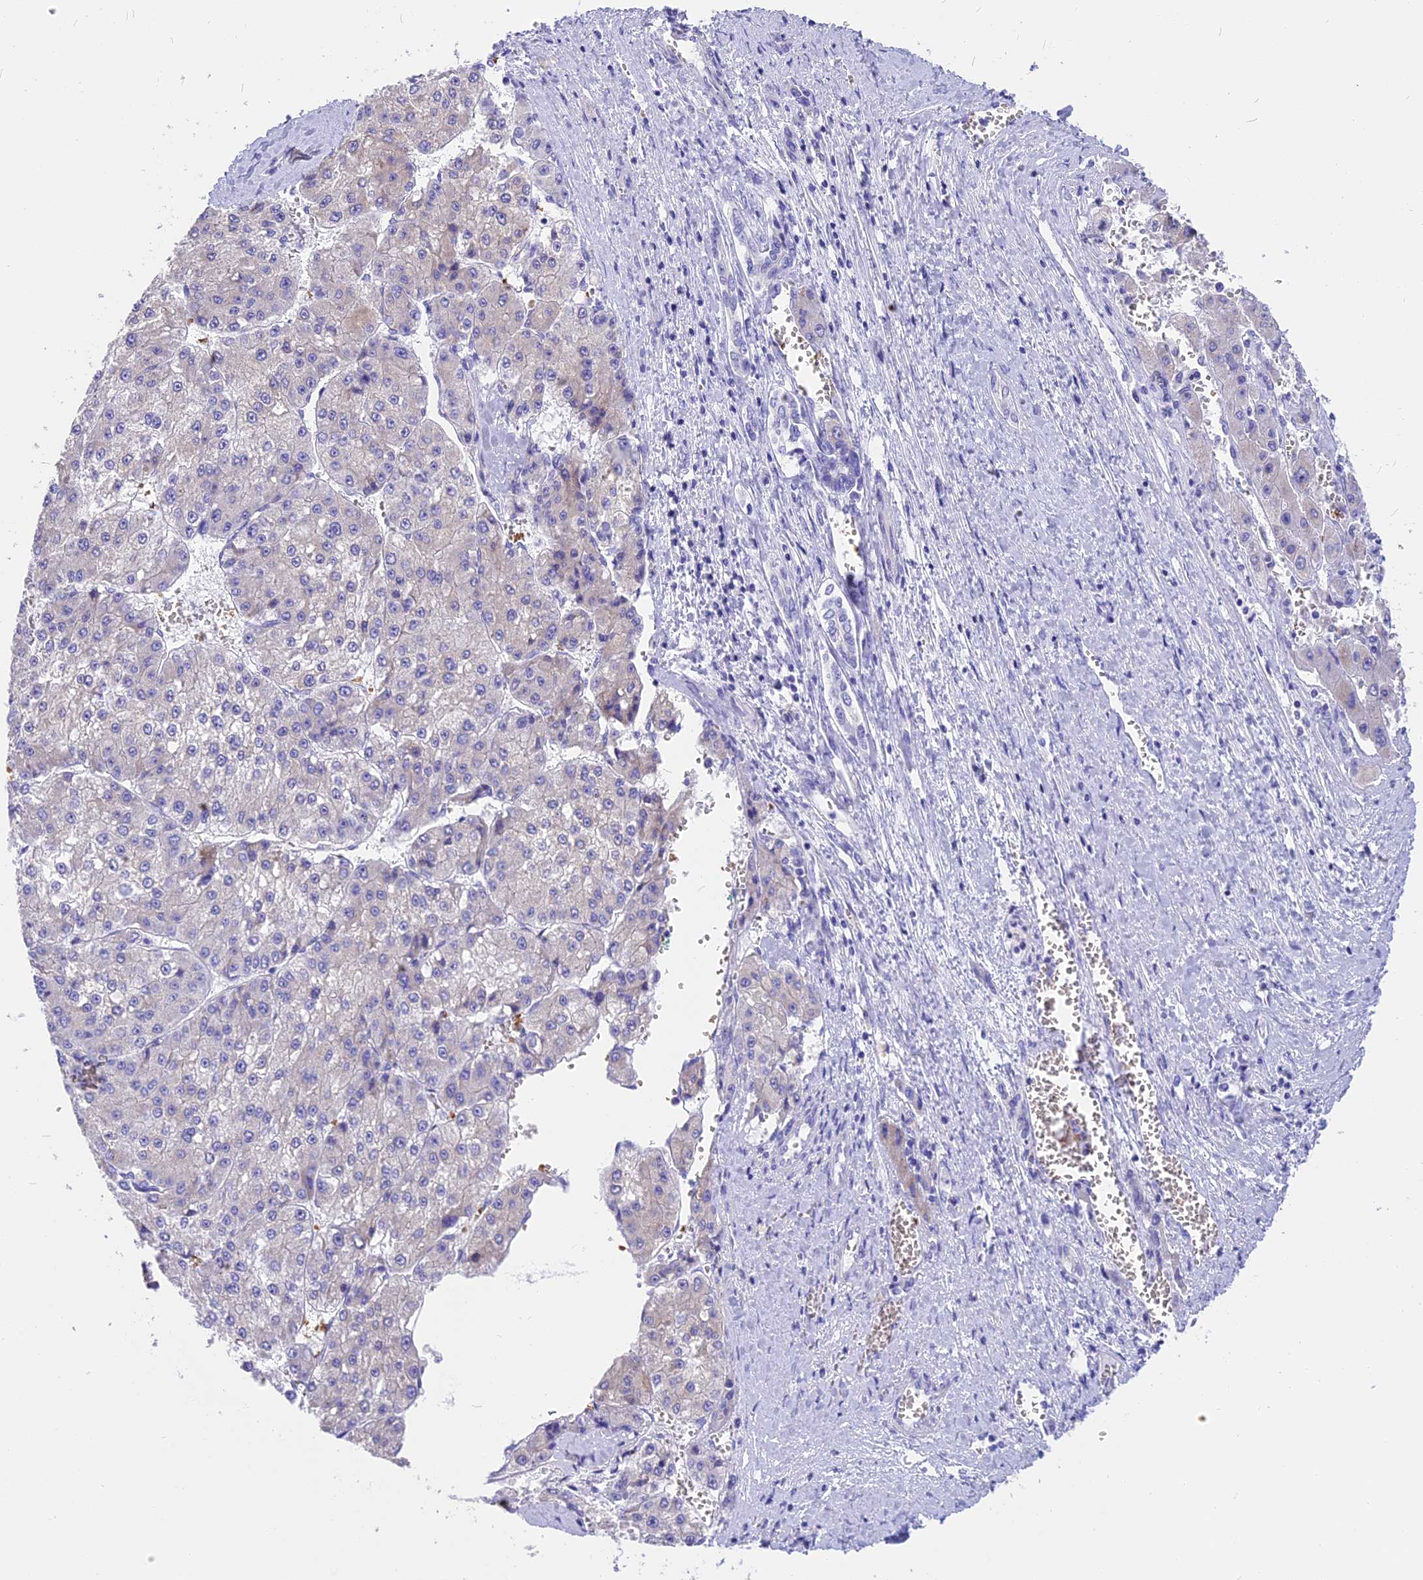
{"staining": {"intensity": "negative", "quantity": "none", "location": "none"}, "tissue": "liver cancer", "cell_type": "Tumor cells", "image_type": "cancer", "snomed": [{"axis": "morphology", "description": "Carcinoma, Hepatocellular, NOS"}, {"axis": "topography", "description": "Liver"}], "caption": "The micrograph reveals no significant positivity in tumor cells of liver cancer (hepatocellular carcinoma).", "gene": "TNNC2", "patient": {"sex": "female", "age": 73}}